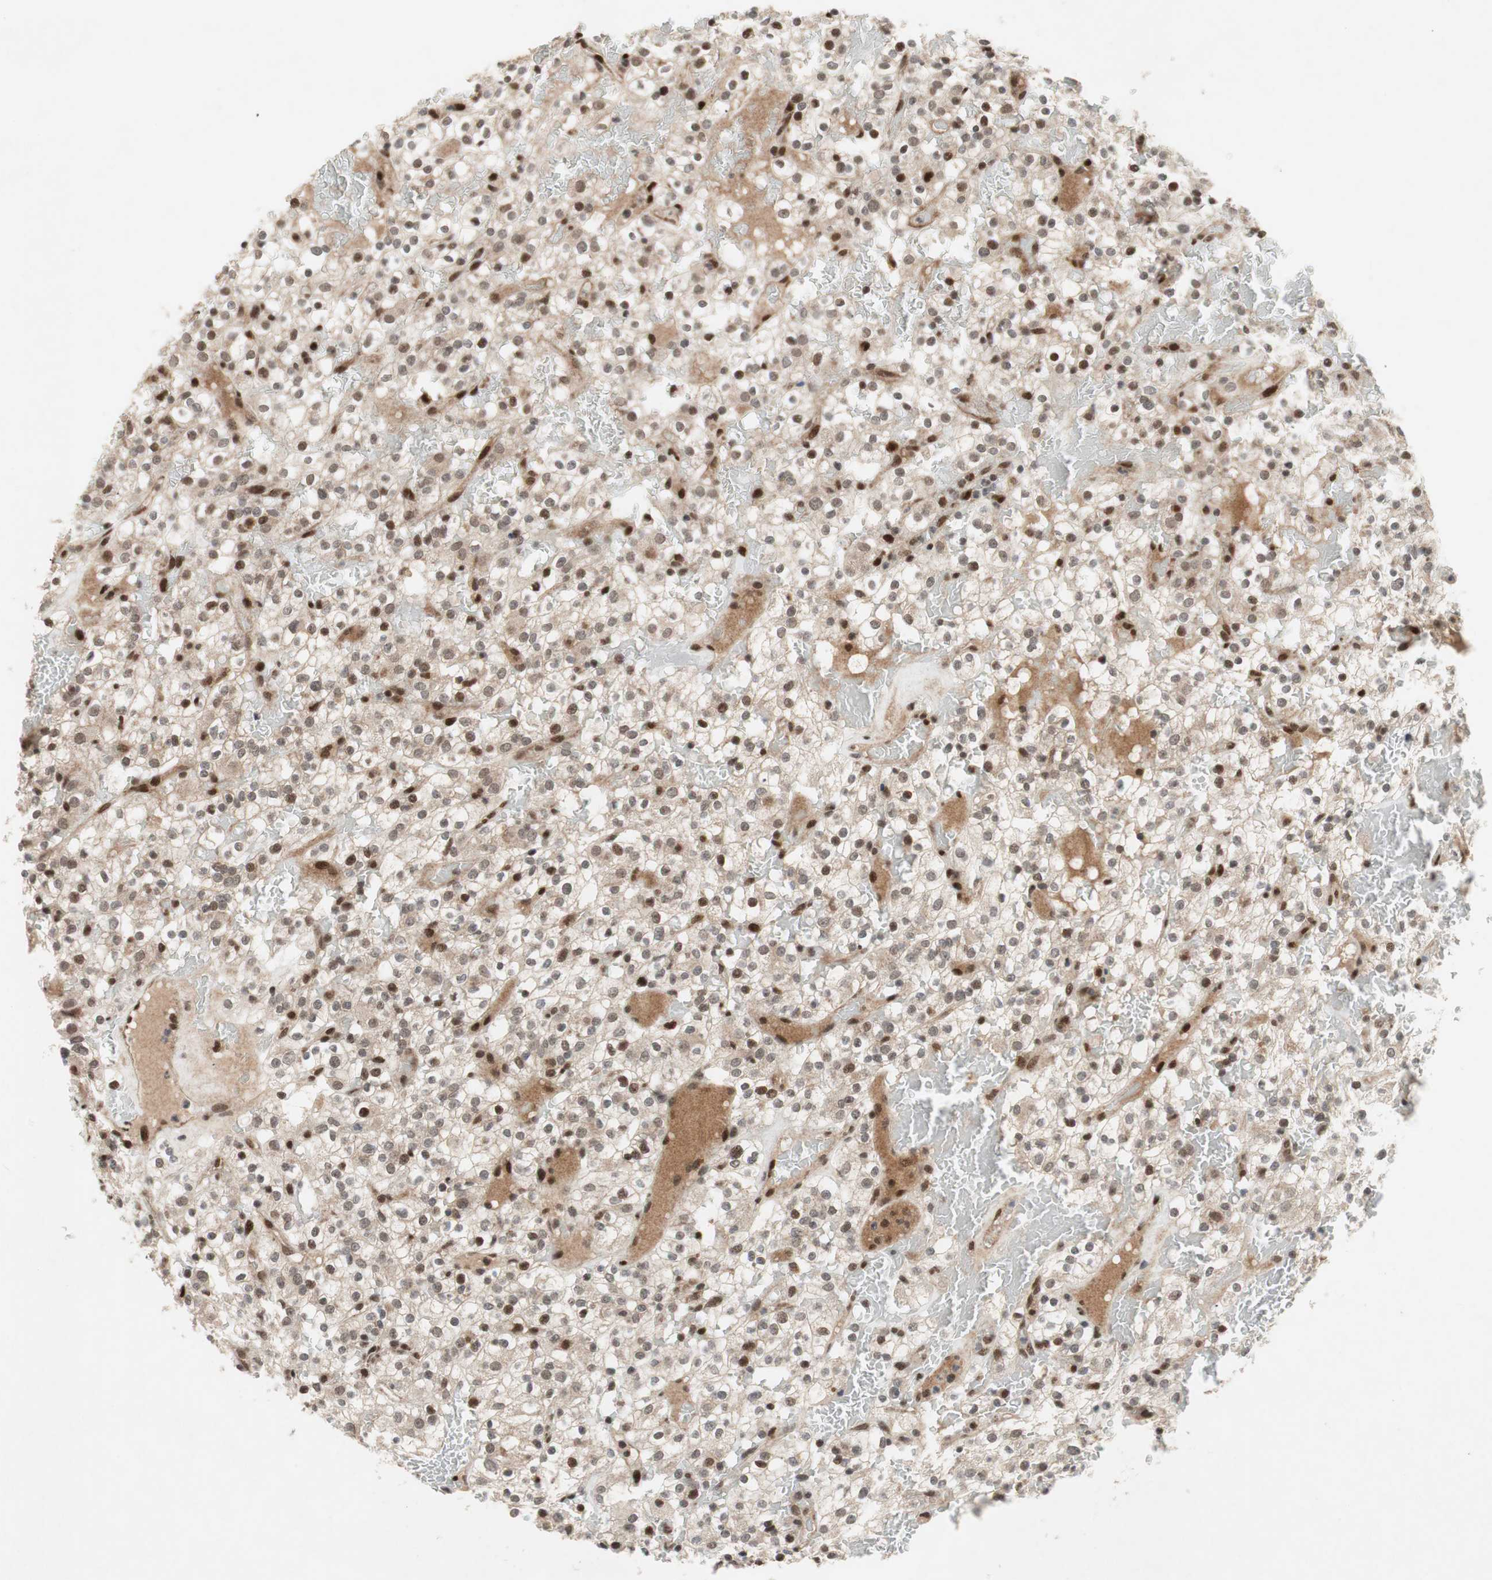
{"staining": {"intensity": "strong", "quantity": "25%-75%", "location": "nuclear"}, "tissue": "renal cancer", "cell_type": "Tumor cells", "image_type": "cancer", "snomed": [{"axis": "morphology", "description": "Normal tissue, NOS"}, {"axis": "morphology", "description": "Adenocarcinoma, NOS"}, {"axis": "topography", "description": "Kidney"}], "caption": "Protein staining of renal adenocarcinoma tissue exhibits strong nuclear staining in approximately 25%-75% of tumor cells.", "gene": "TCF12", "patient": {"sex": "female", "age": 72}}